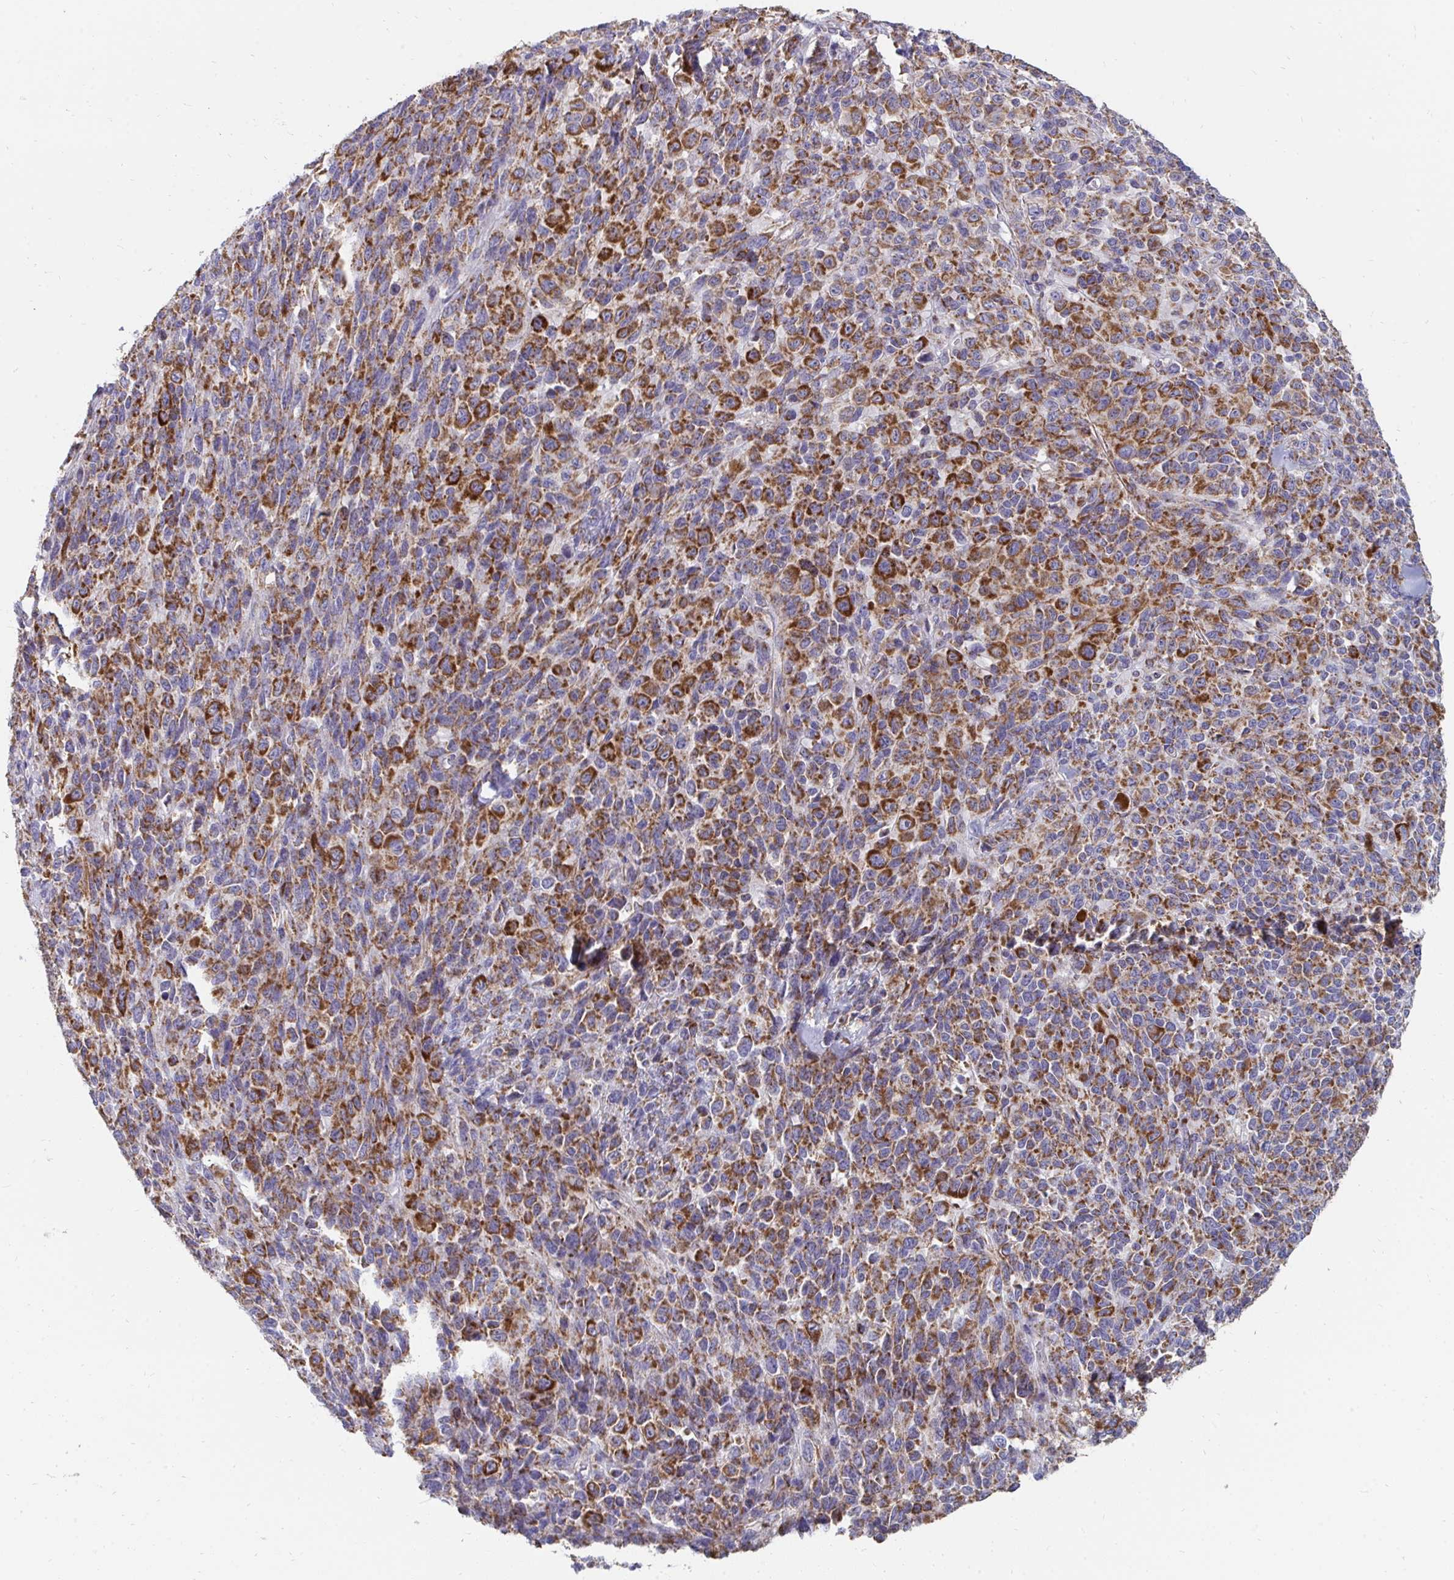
{"staining": {"intensity": "strong", "quantity": ">75%", "location": "cytoplasmic/membranous"}, "tissue": "melanoma", "cell_type": "Tumor cells", "image_type": "cancer", "snomed": [{"axis": "morphology", "description": "Malignant melanoma, NOS"}, {"axis": "topography", "description": "Skin"}], "caption": "Immunohistochemistry (IHC) (DAB (3,3'-diaminobenzidine)) staining of human malignant melanoma exhibits strong cytoplasmic/membranous protein expression in approximately >75% of tumor cells.", "gene": "PC", "patient": {"sex": "female", "age": 66}}